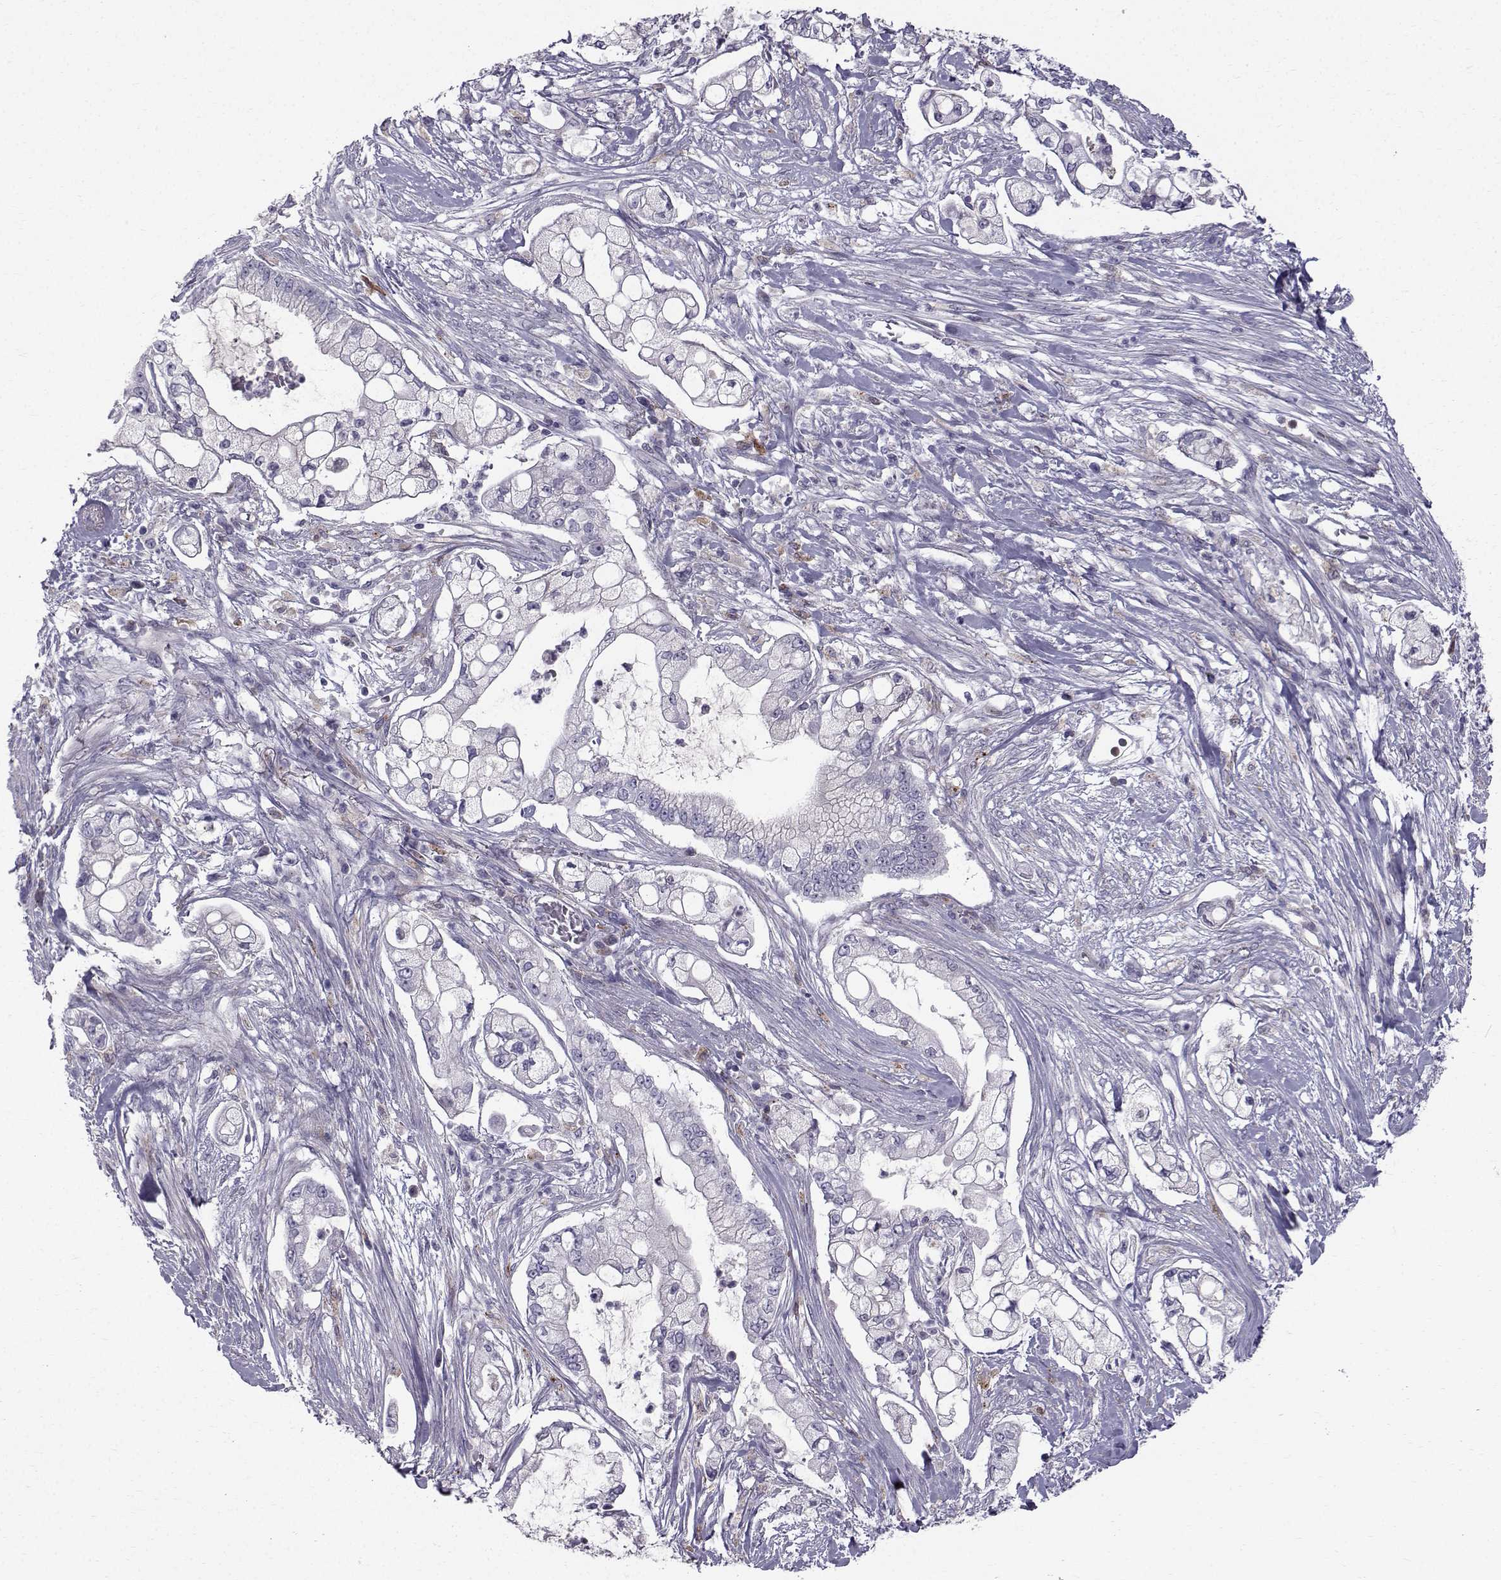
{"staining": {"intensity": "negative", "quantity": "none", "location": "none"}, "tissue": "pancreatic cancer", "cell_type": "Tumor cells", "image_type": "cancer", "snomed": [{"axis": "morphology", "description": "Adenocarcinoma, NOS"}, {"axis": "topography", "description": "Pancreas"}], "caption": "Tumor cells show no significant protein positivity in adenocarcinoma (pancreatic). (Stains: DAB IHC with hematoxylin counter stain, Microscopy: brightfield microscopy at high magnification).", "gene": "CALCR", "patient": {"sex": "female", "age": 69}}